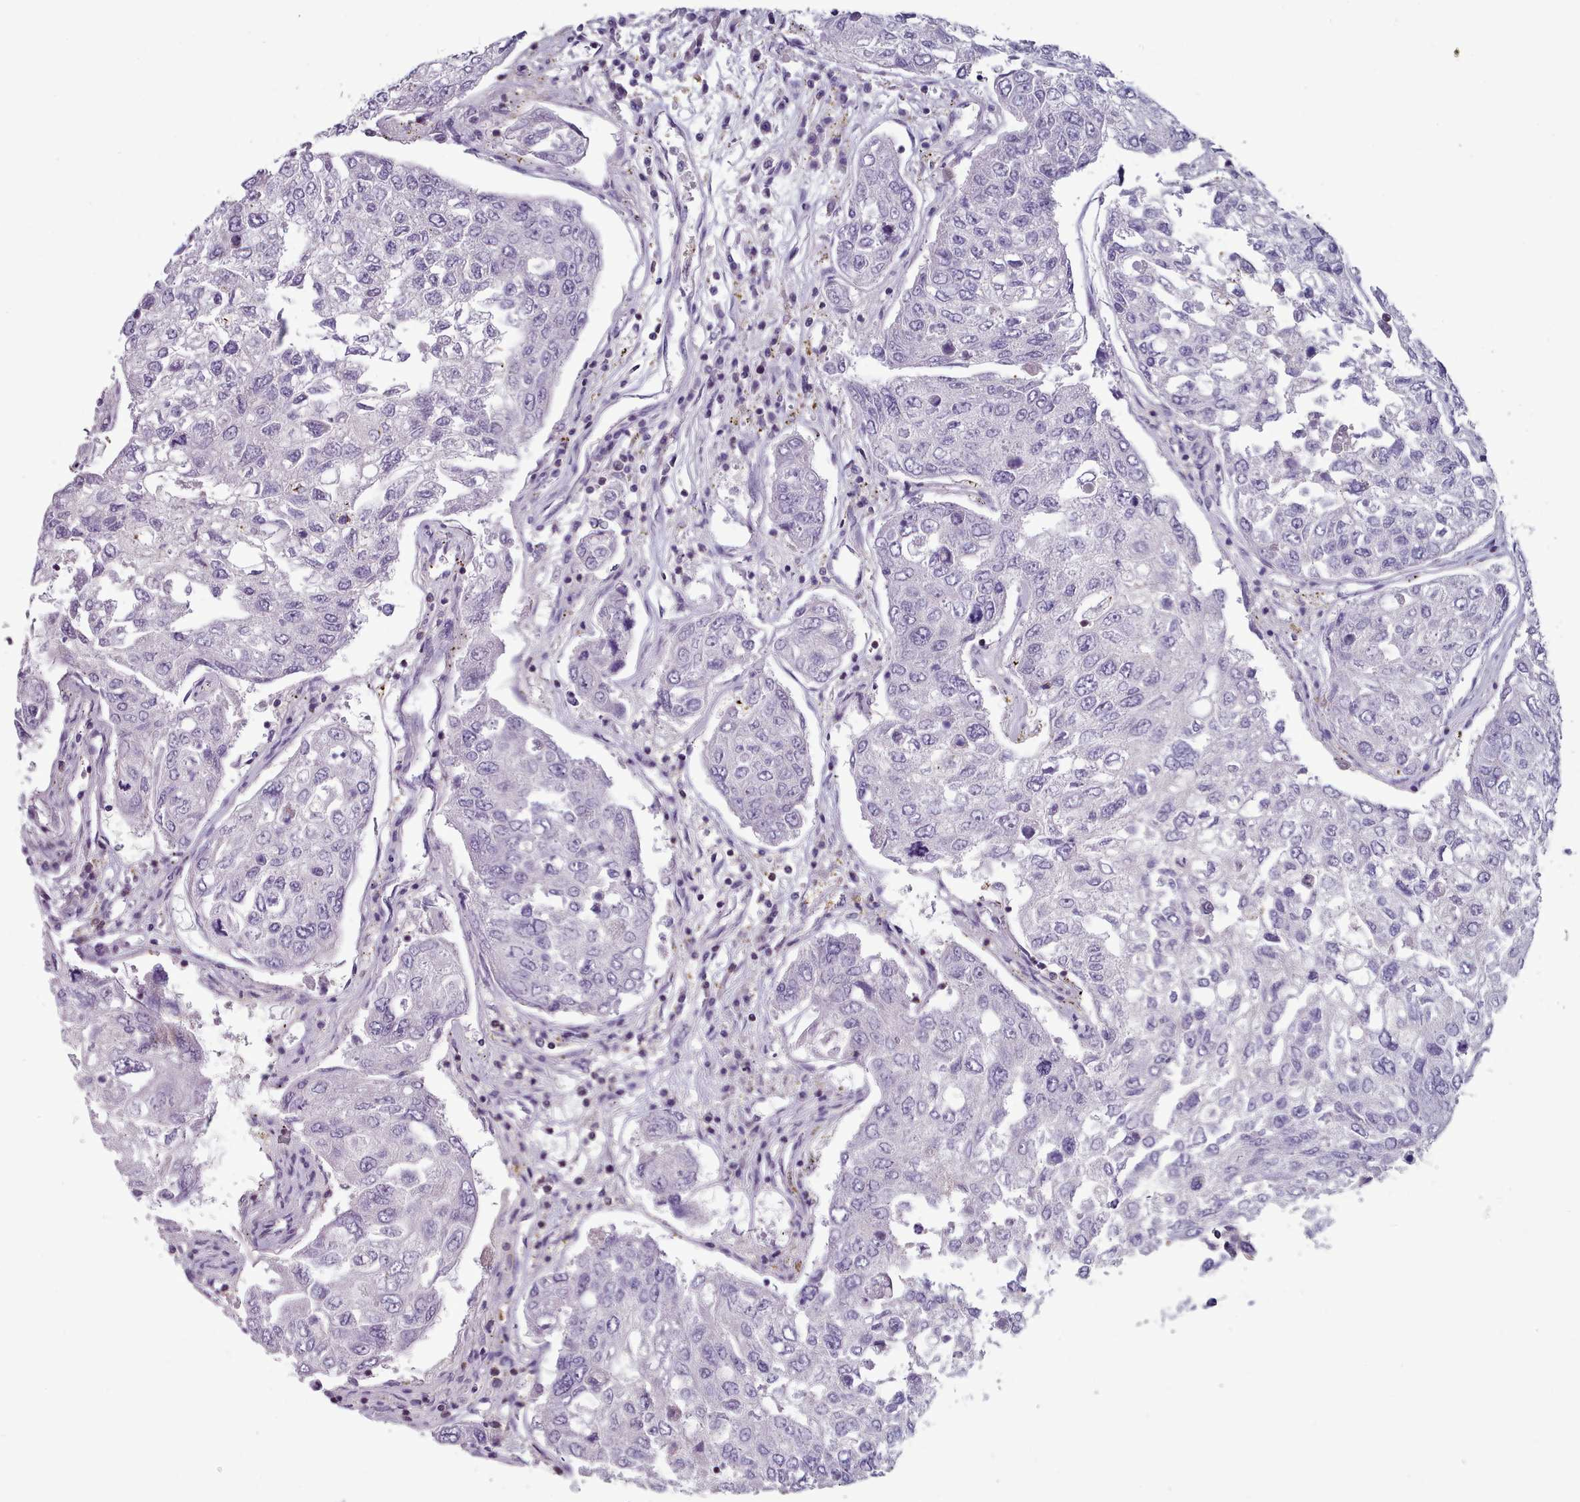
{"staining": {"intensity": "negative", "quantity": "none", "location": "none"}, "tissue": "urothelial cancer", "cell_type": "Tumor cells", "image_type": "cancer", "snomed": [{"axis": "morphology", "description": "Urothelial carcinoma, High grade"}, {"axis": "topography", "description": "Lymph node"}, {"axis": "topography", "description": "Urinary bladder"}], "caption": "Tumor cells are negative for protein expression in human urothelial cancer.", "gene": "RAC2", "patient": {"sex": "male", "age": 51}}